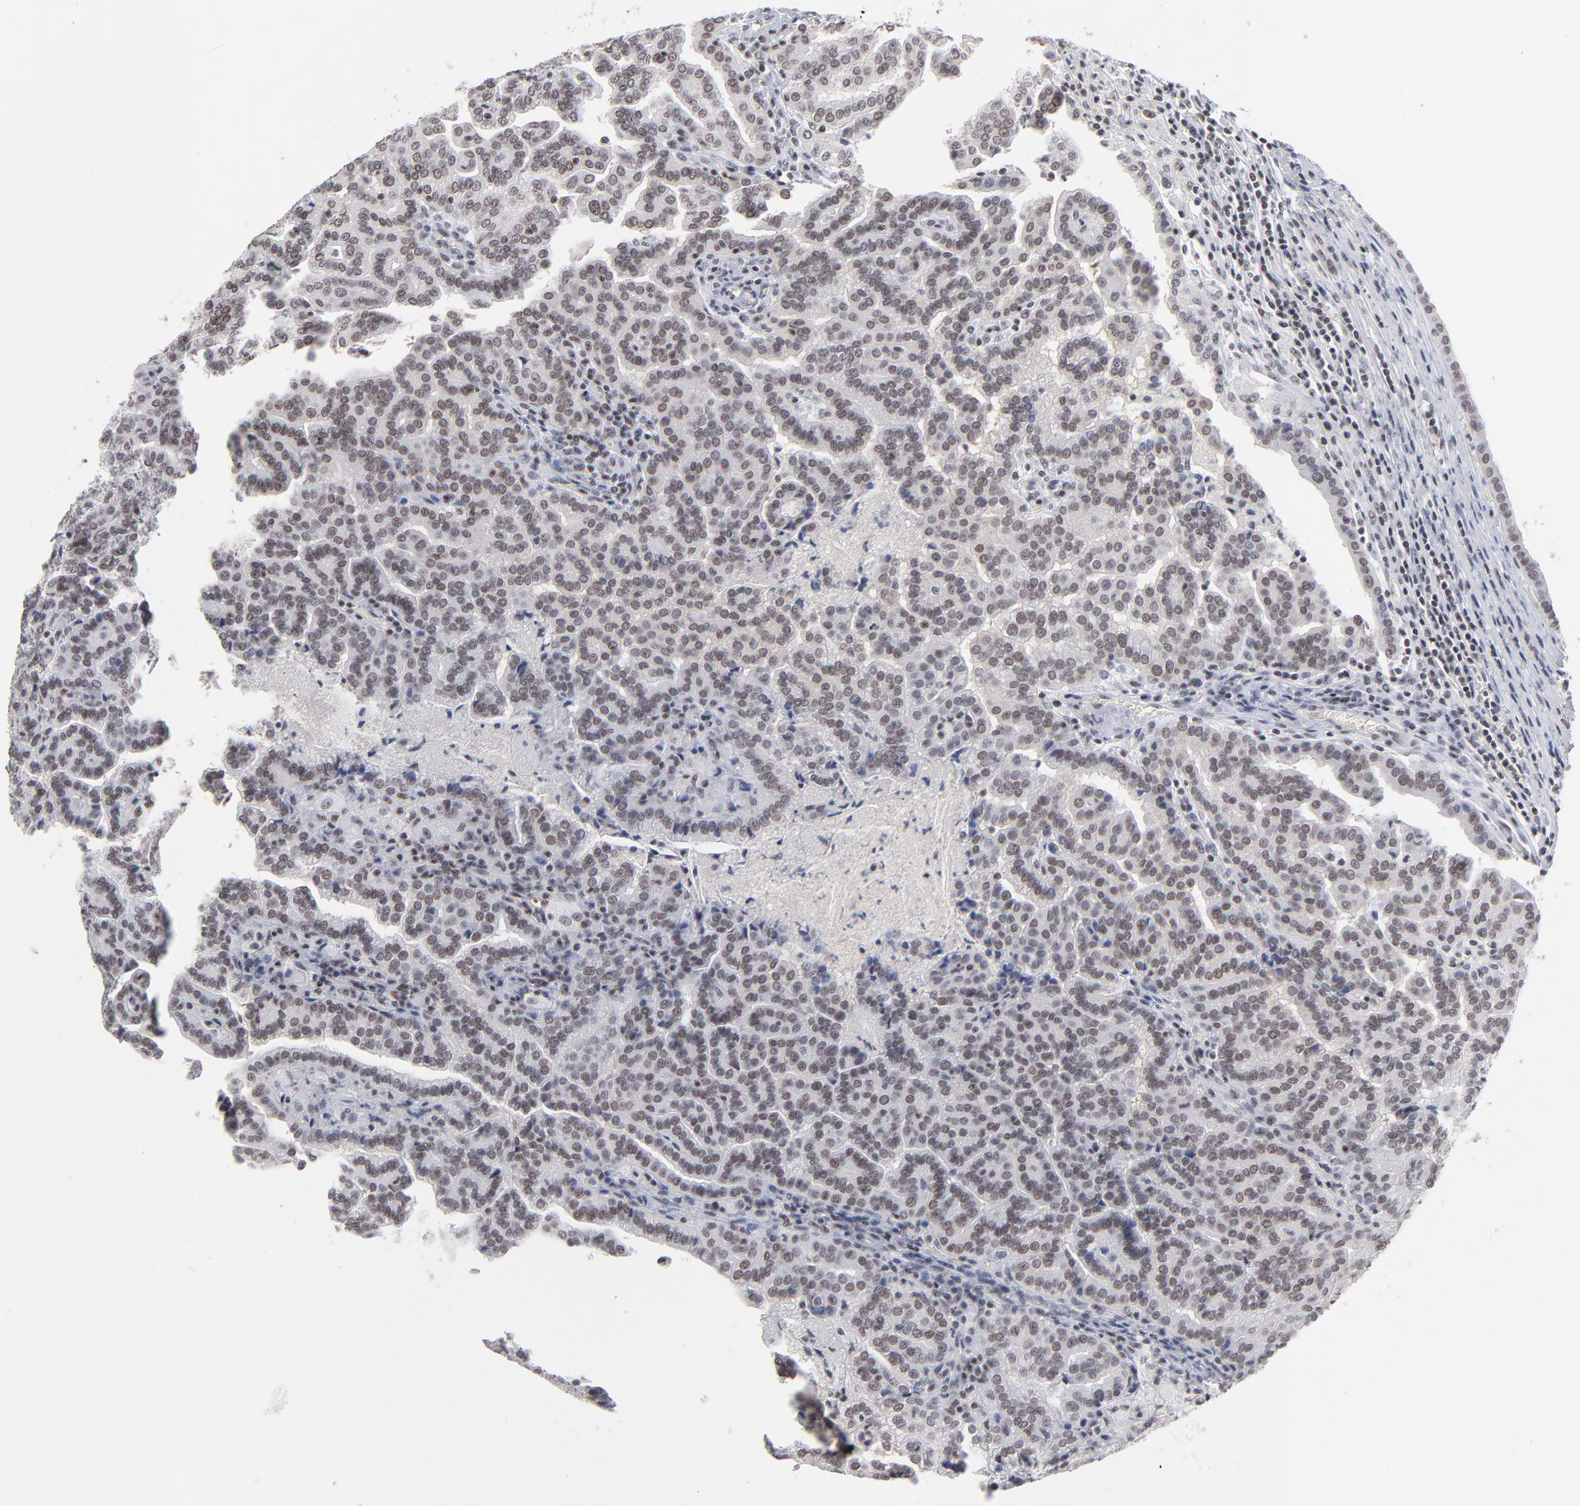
{"staining": {"intensity": "weak", "quantity": ">75%", "location": "nuclear"}, "tissue": "renal cancer", "cell_type": "Tumor cells", "image_type": "cancer", "snomed": [{"axis": "morphology", "description": "Adenocarcinoma, NOS"}, {"axis": "topography", "description": "Kidney"}], "caption": "A brown stain highlights weak nuclear expression of a protein in adenocarcinoma (renal) tumor cells.", "gene": "ZNF143", "patient": {"sex": "male", "age": 61}}